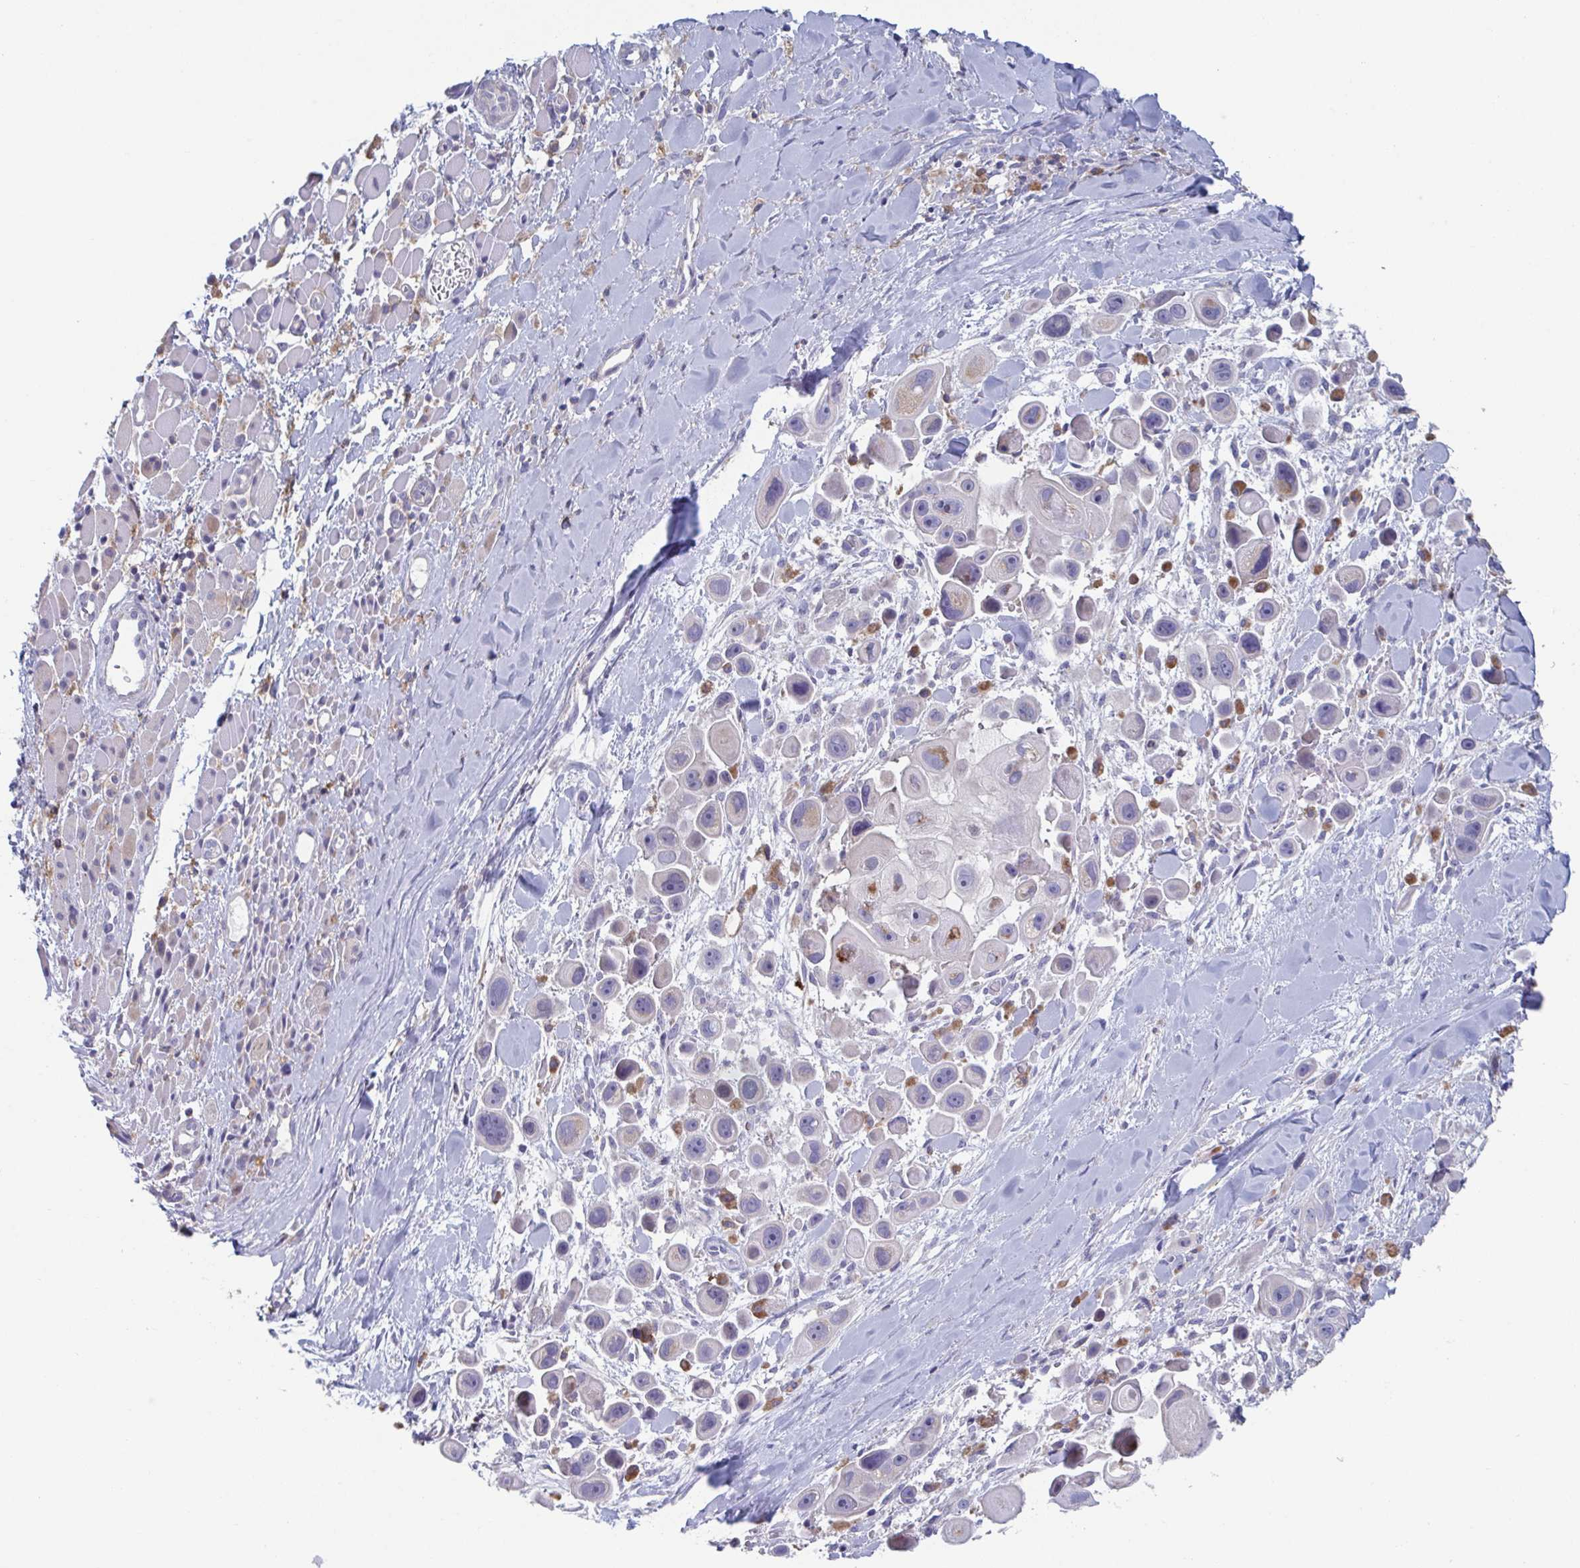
{"staining": {"intensity": "moderate", "quantity": "<25%", "location": "cytoplasmic/membranous"}, "tissue": "skin cancer", "cell_type": "Tumor cells", "image_type": "cancer", "snomed": [{"axis": "morphology", "description": "Squamous cell carcinoma, NOS"}, {"axis": "topography", "description": "Skin"}], "caption": "Brown immunohistochemical staining in human skin cancer shows moderate cytoplasmic/membranous expression in approximately <25% of tumor cells. (Brightfield microscopy of DAB IHC at high magnification).", "gene": "NIPSNAP1", "patient": {"sex": "male", "age": 67}}